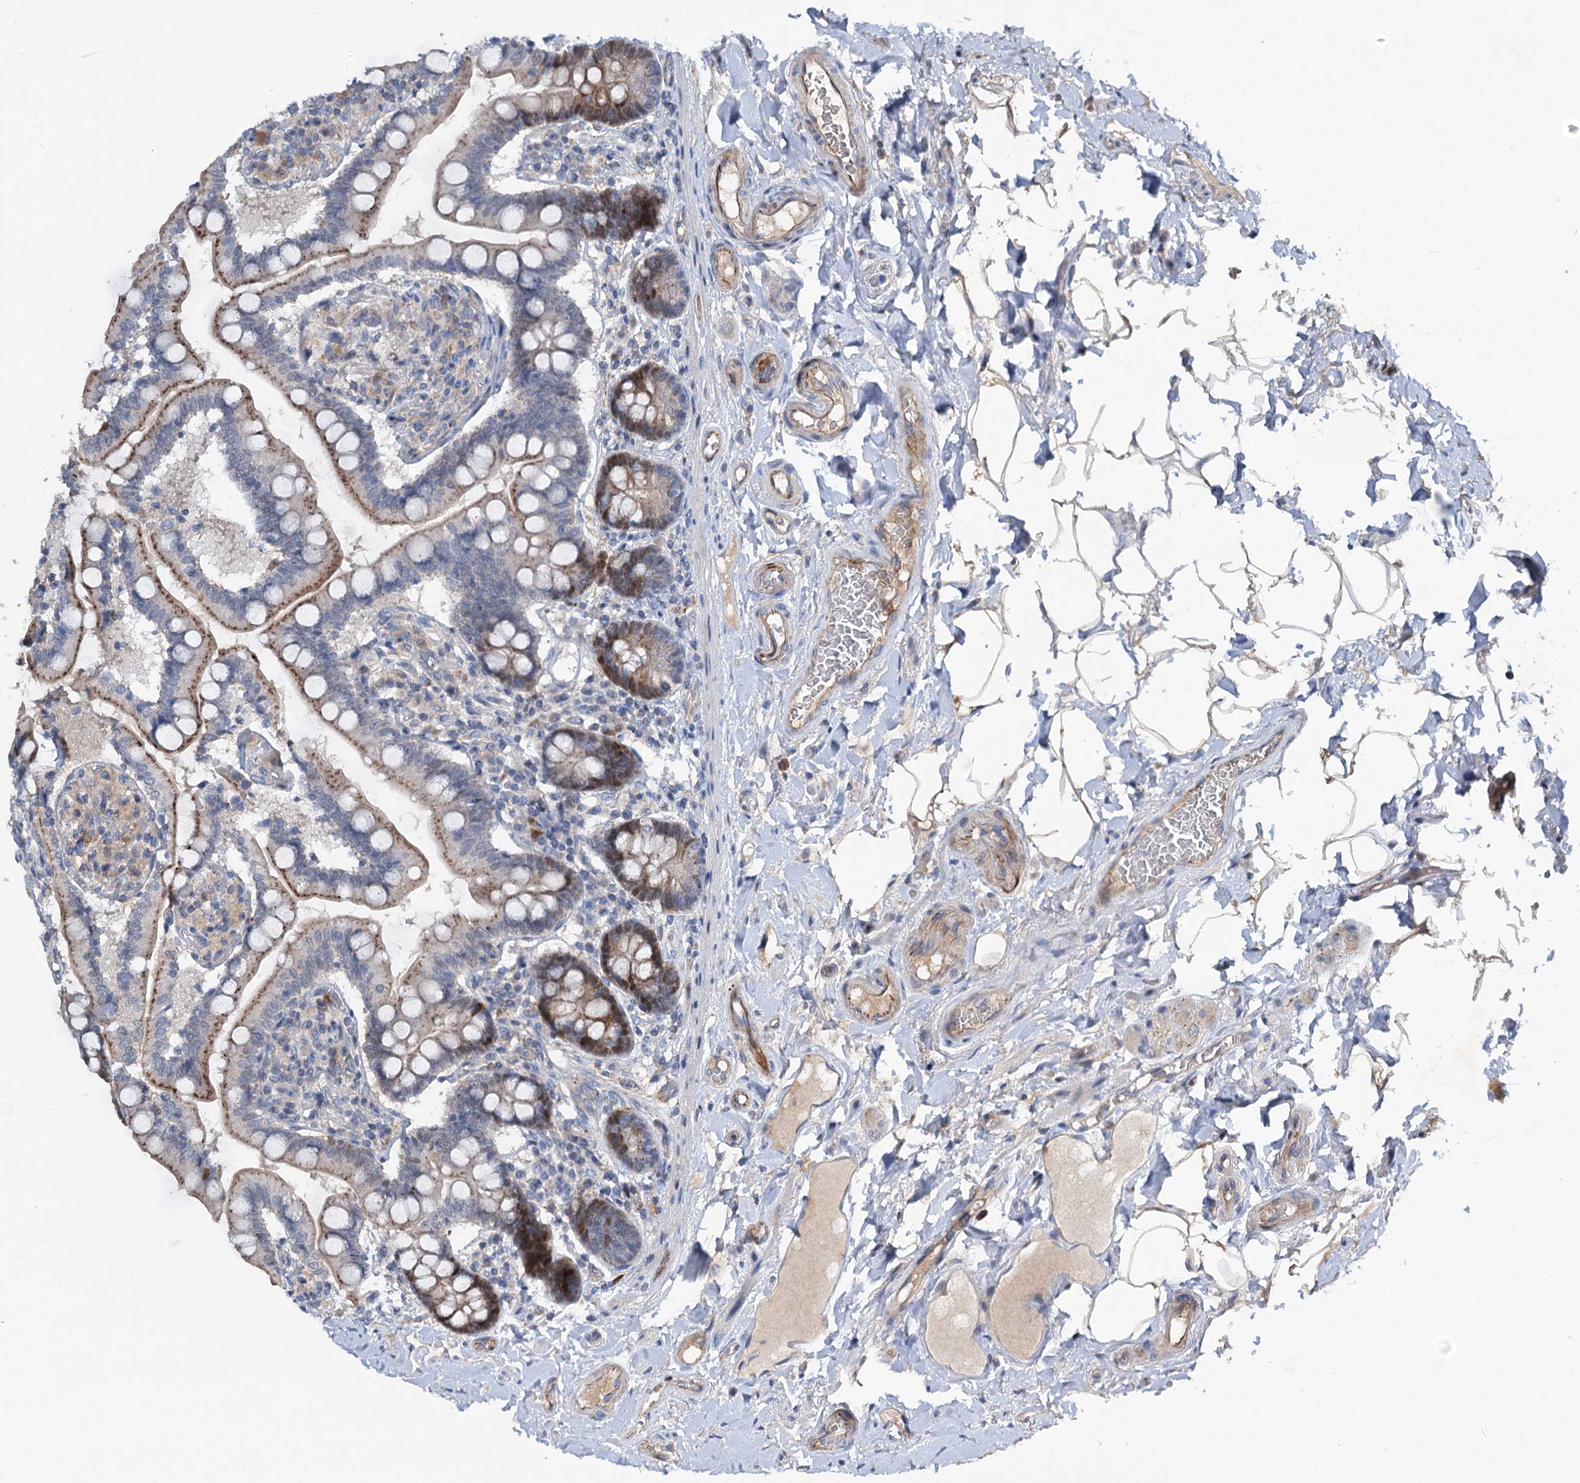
{"staining": {"intensity": "strong", "quantity": "25%-75%", "location": "cytoplasmic/membranous"}, "tissue": "small intestine", "cell_type": "Glandular cells", "image_type": "normal", "snomed": [{"axis": "morphology", "description": "Normal tissue, NOS"}, {"axis": "topography", "description": "Small intestine"}], "caption": "Small intestine was stained to show a protein in brown. There is high levels of strong cytoplasmic/membranous expression in approximately 25%-75% of glandular cells.", "gene": "NCAPD2", "patient": {"sex": "female", "age": 64}}